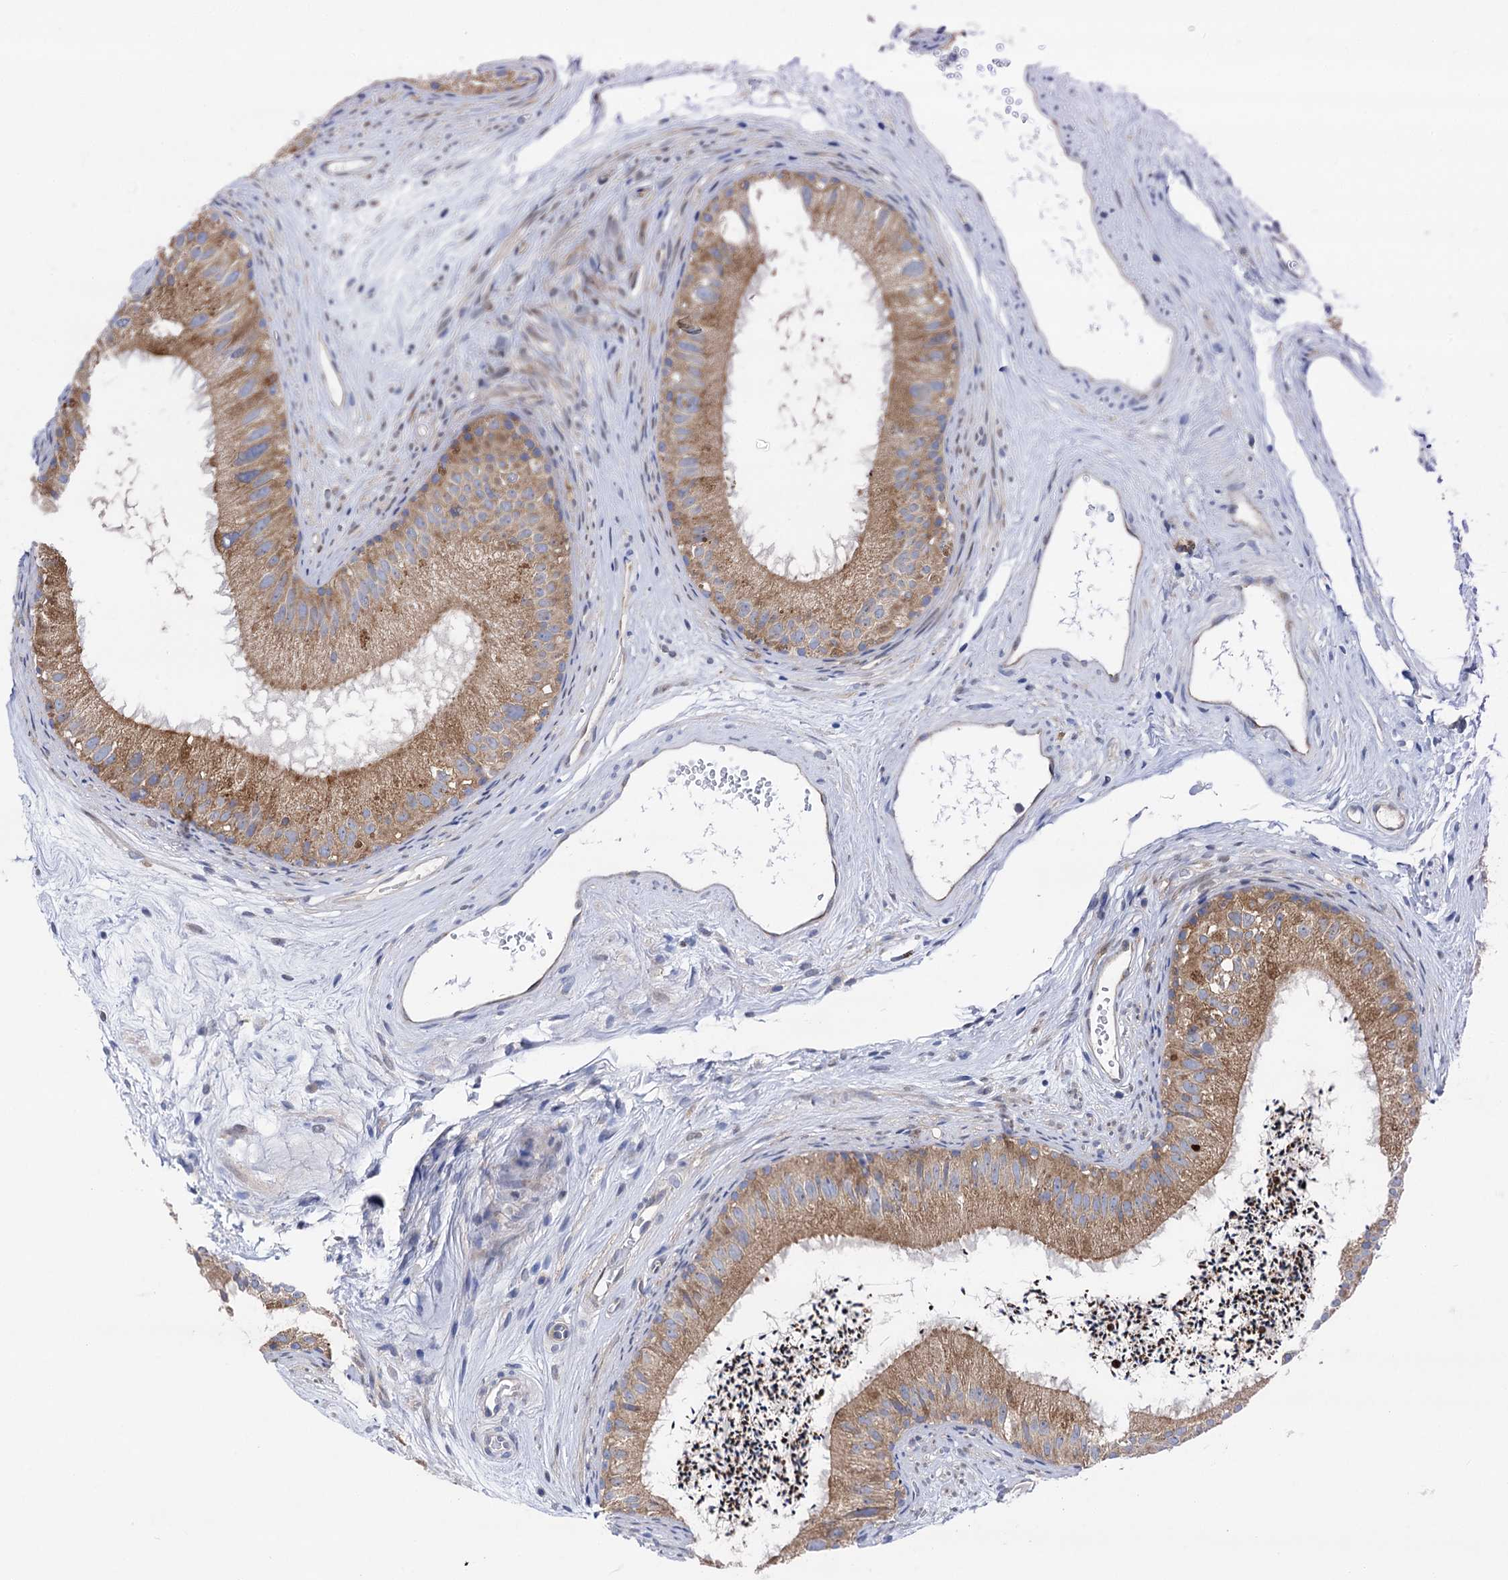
{"staining": {"intensity": "moderate", "quantity": "25%-75%", "location": "cytoplasmic/membranous"}, "tissue": "epididymis", "cell_type": "Glandular cells", "image_type": "normal", "snomed": [{"axis": "morphology", "description": "Normal tissue, NOS"}, {"axis": "topography", "description": "Epididymis"}], "caption": "Protein expression by immunohistochemistry demonstrates moderate cytoplasmic/membranous positivity in approximately 25%-75% of glandular cells in benign epididymis.", "gene": "ZNRD2", "patient": {"sex": "male", "age": 77}}